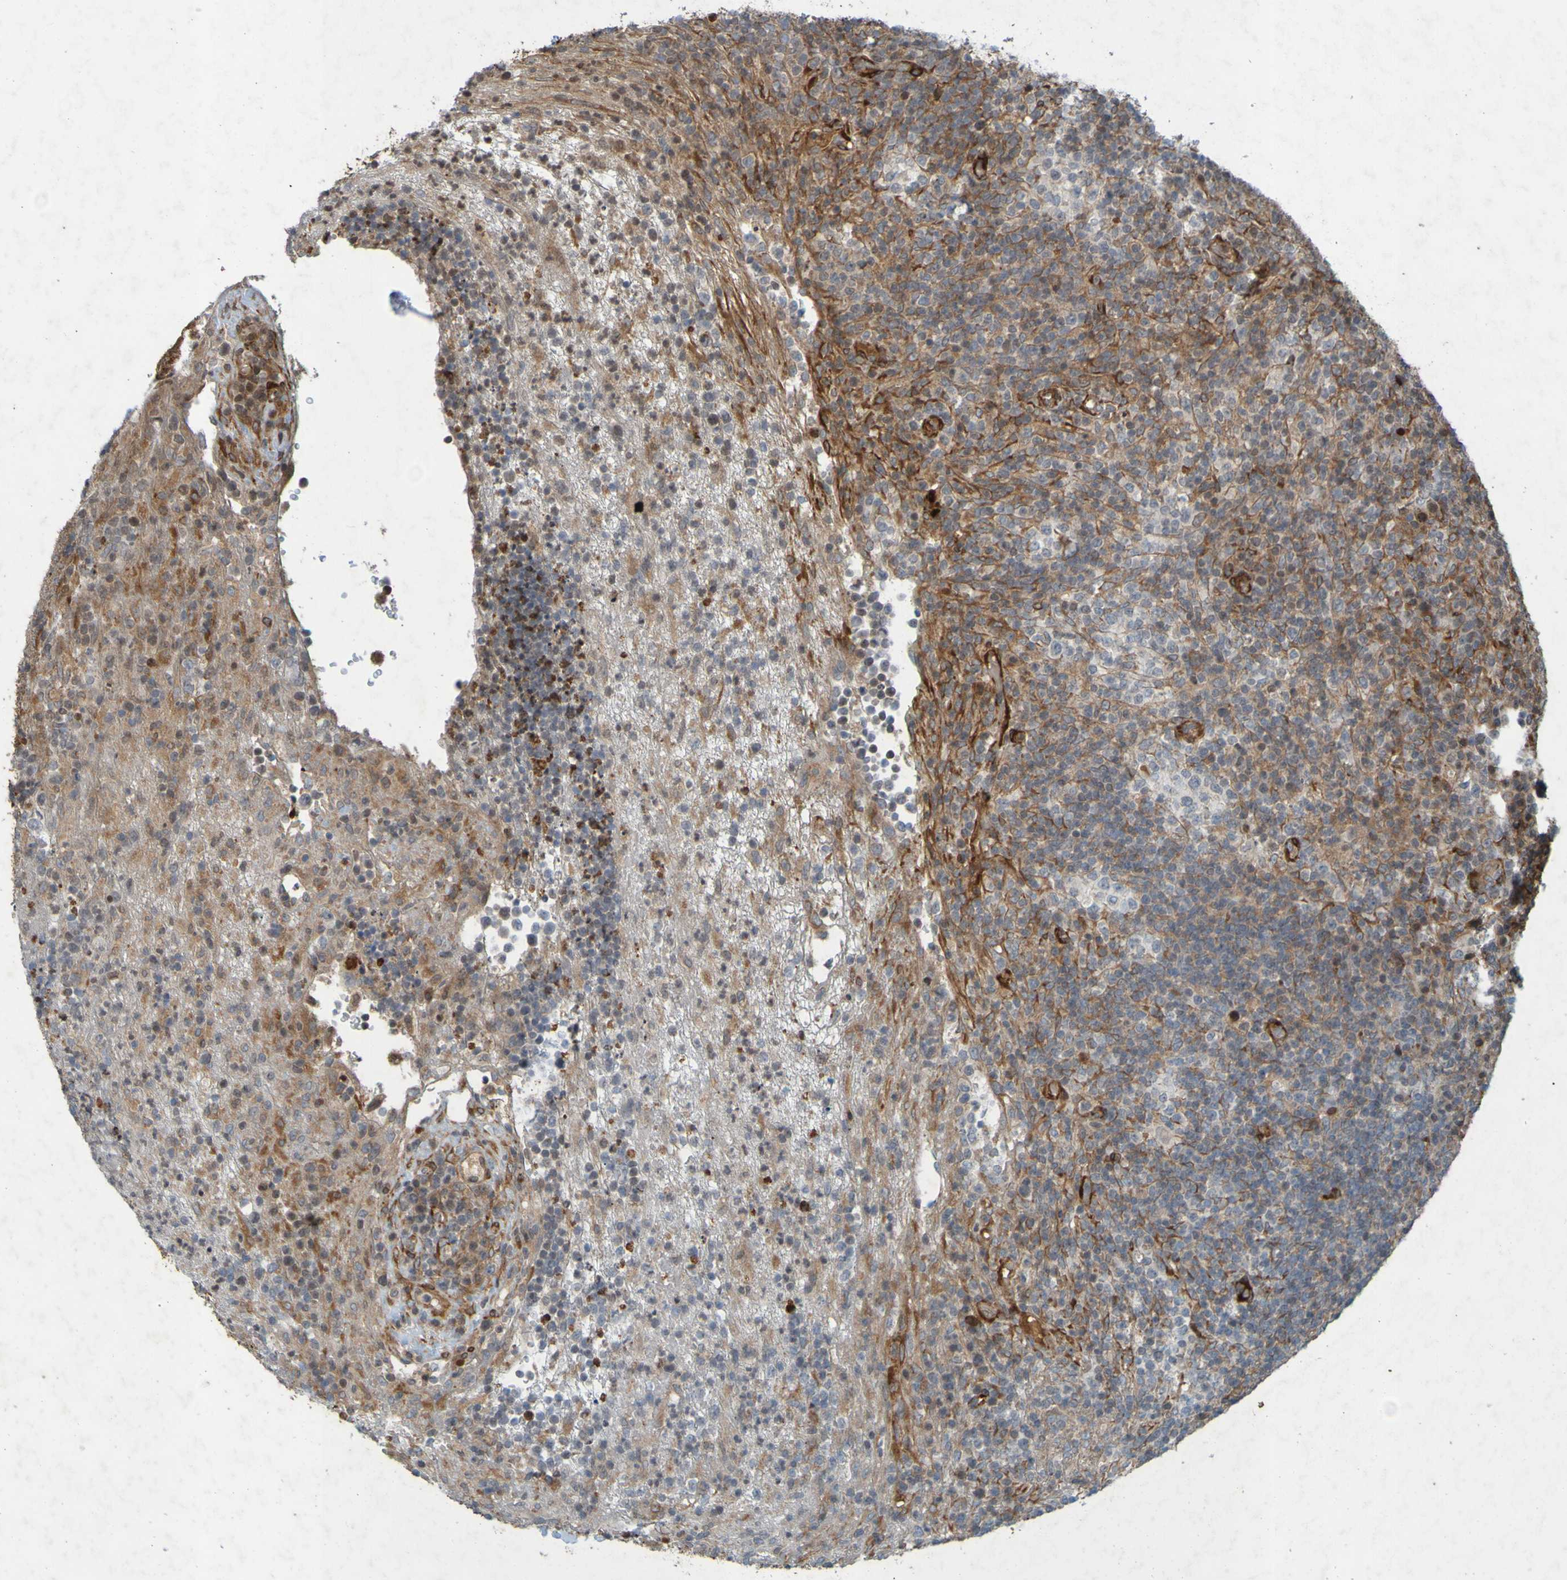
{"staining": {"intensity": "moderate", "quantity": "25%-75%", "location": "cytoplasmic/membranous"}, "tissue": "lymphoma", "cell_type": "Tumor cells", "image_type": "cancer", "snomed": [{"axis": "morphology", "description": "Malignant lymphoma, non-Hodgkin's type, High grade"}, {"axis": "topography", "description": "Lymph node"}], "caption": "Tumor cells demonstrate moderate cytoplasmic/membranous staining in approximately 25%-75% of cells in lymphoma. The staining was performed using DAB (3,3'-diaminobenzidine), with brown indicating positive protein expression. Nuclei are stained blue with hematoxylin.", "gene": "GUCY1A1", "patient": {"sex": "female", "age": 76}}